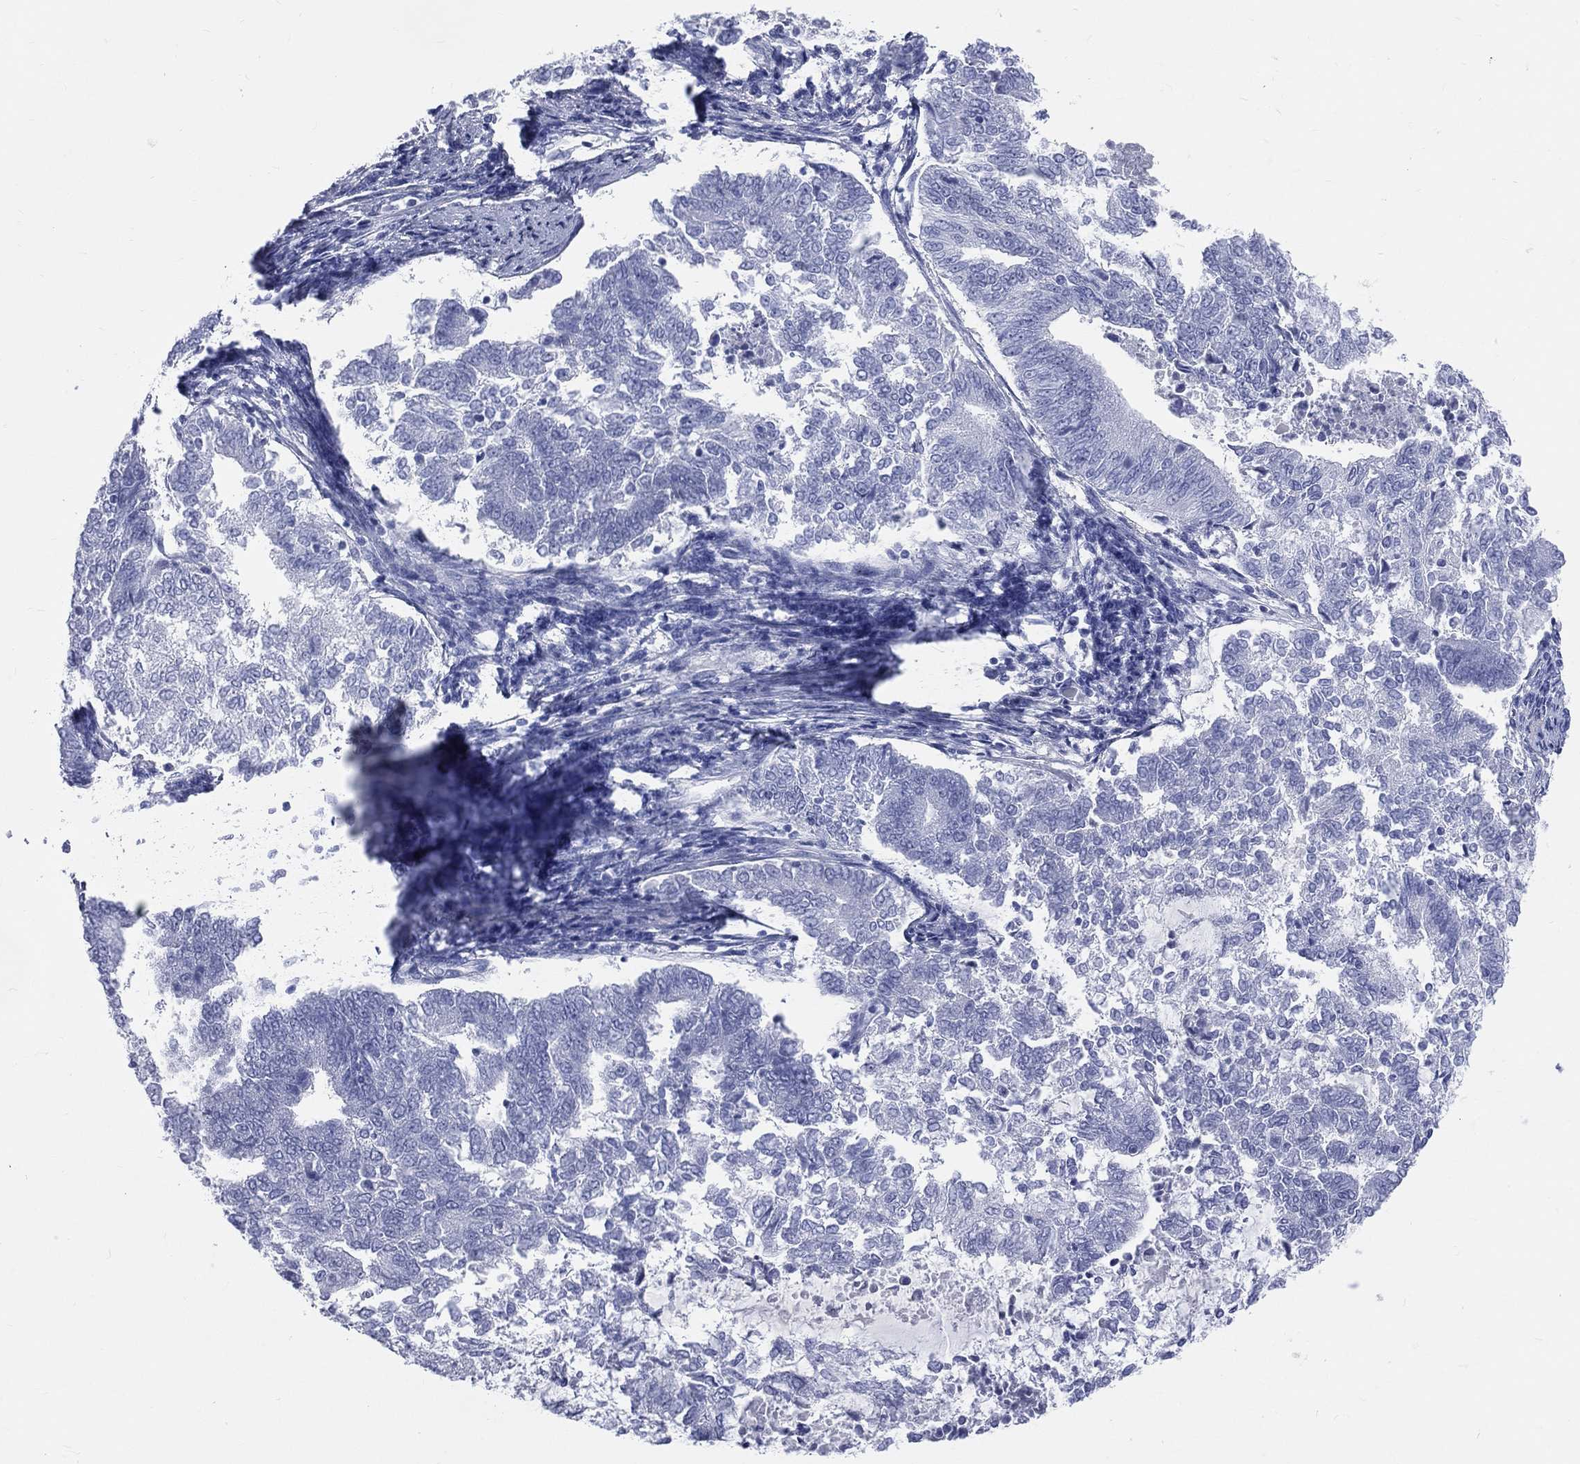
{"staining": {"intensity": "negative", "quantity": "none", "location": "none"}, "tissue": "endometrial cancer", "cell_type": "Tumor cells", "image_type": "cancer", "snomed": [{"axis": "morphology", "description": "Adenocarcinoma, NOS"}, {"axis": "topography", "description": "Endometrium"}], "caption": "Endometrial cancer was stained to show a protein in brown. There is no significant positivity in tumor cells.", "gene": "CYLC1", "patient": {"sex": "female", "age": 65}}